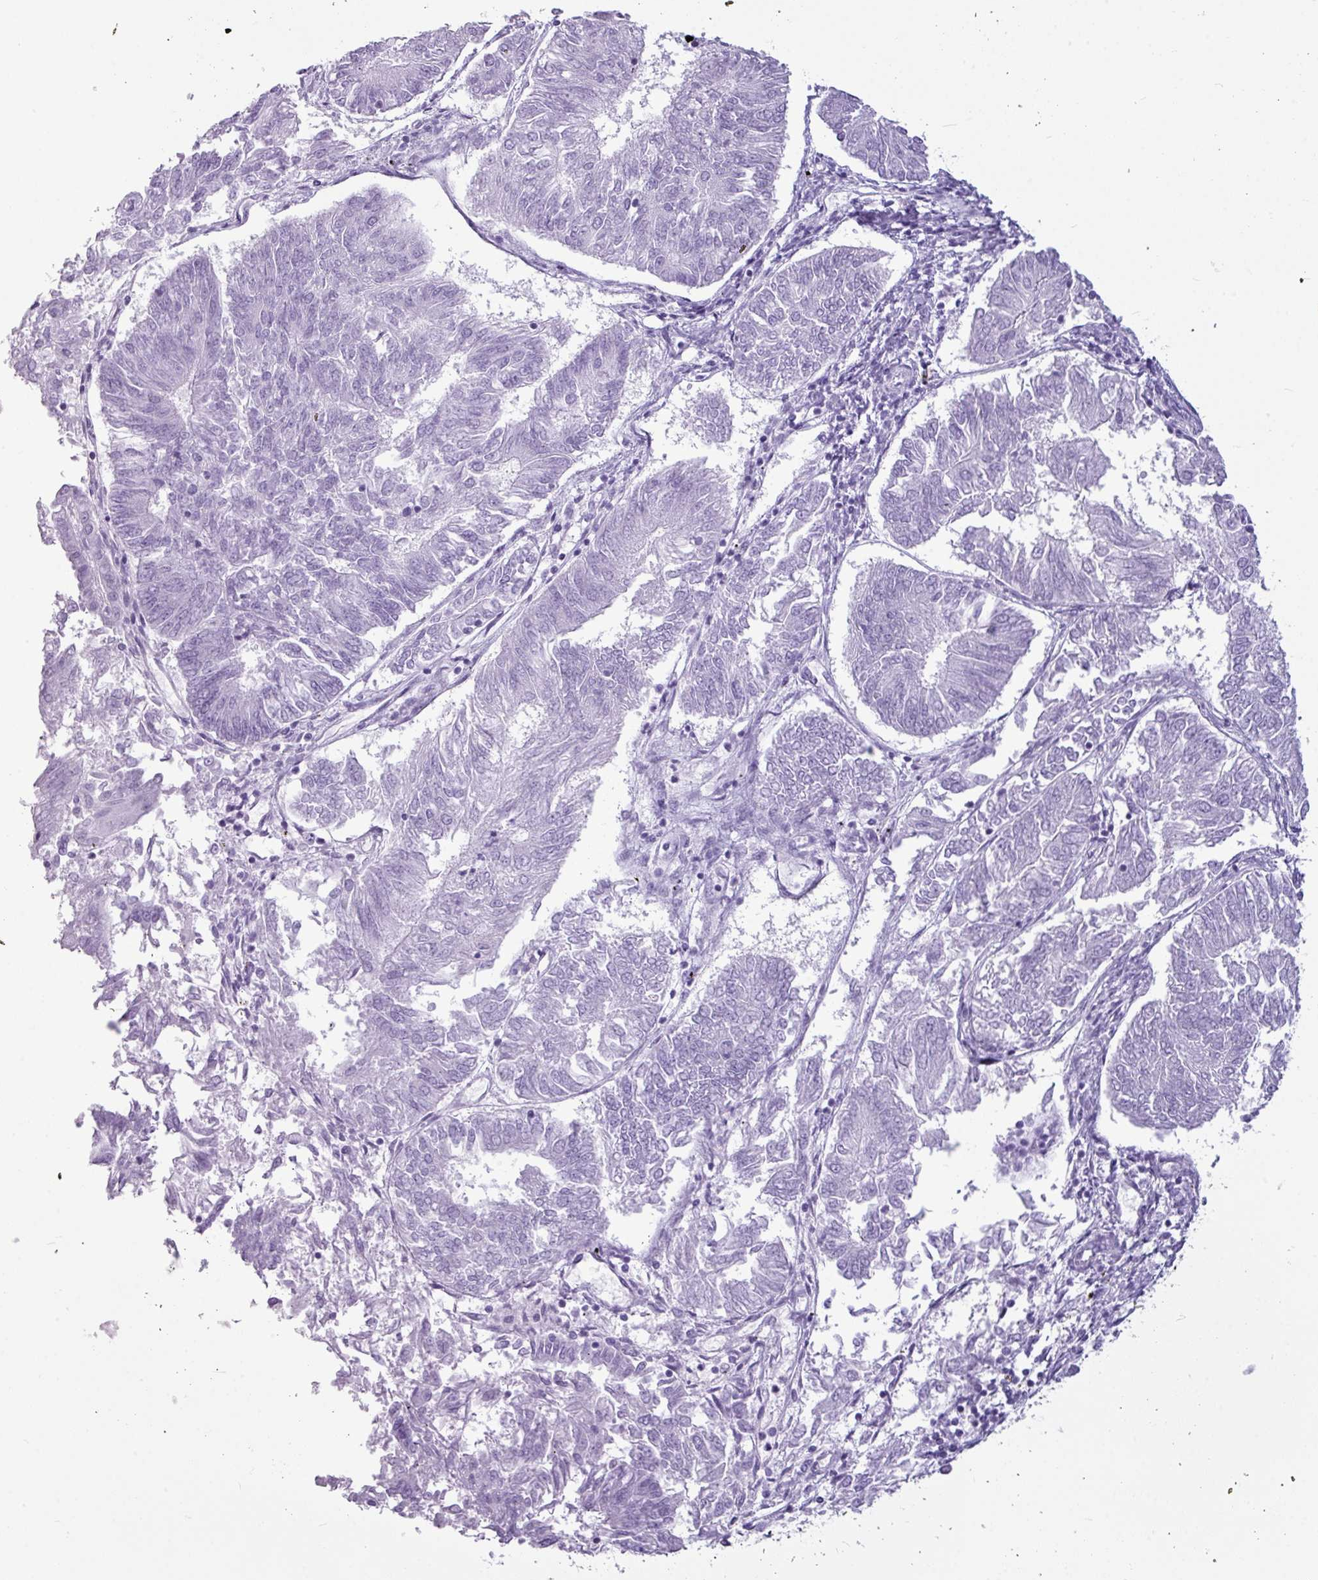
{"staining": {"intensity": "negative", "quantity": "none", "location": "none"}, "tissue": "endometrial cancer", "cell_type": "Tumor cells", "image_type": "cancer", "snomed": [{"axis": "morphology", "description": "Adenocarcinoma, NOS"}, {"axis": "topography", "description": "Endometrium"}], "caption": "DAB immunohistochemical staining of human endometrial cancer (adenocarcinoma) reveals no significant positivity in tumor cells.", "gene": "AMY1B", "patient": {"sex": "female", "age": 58}}